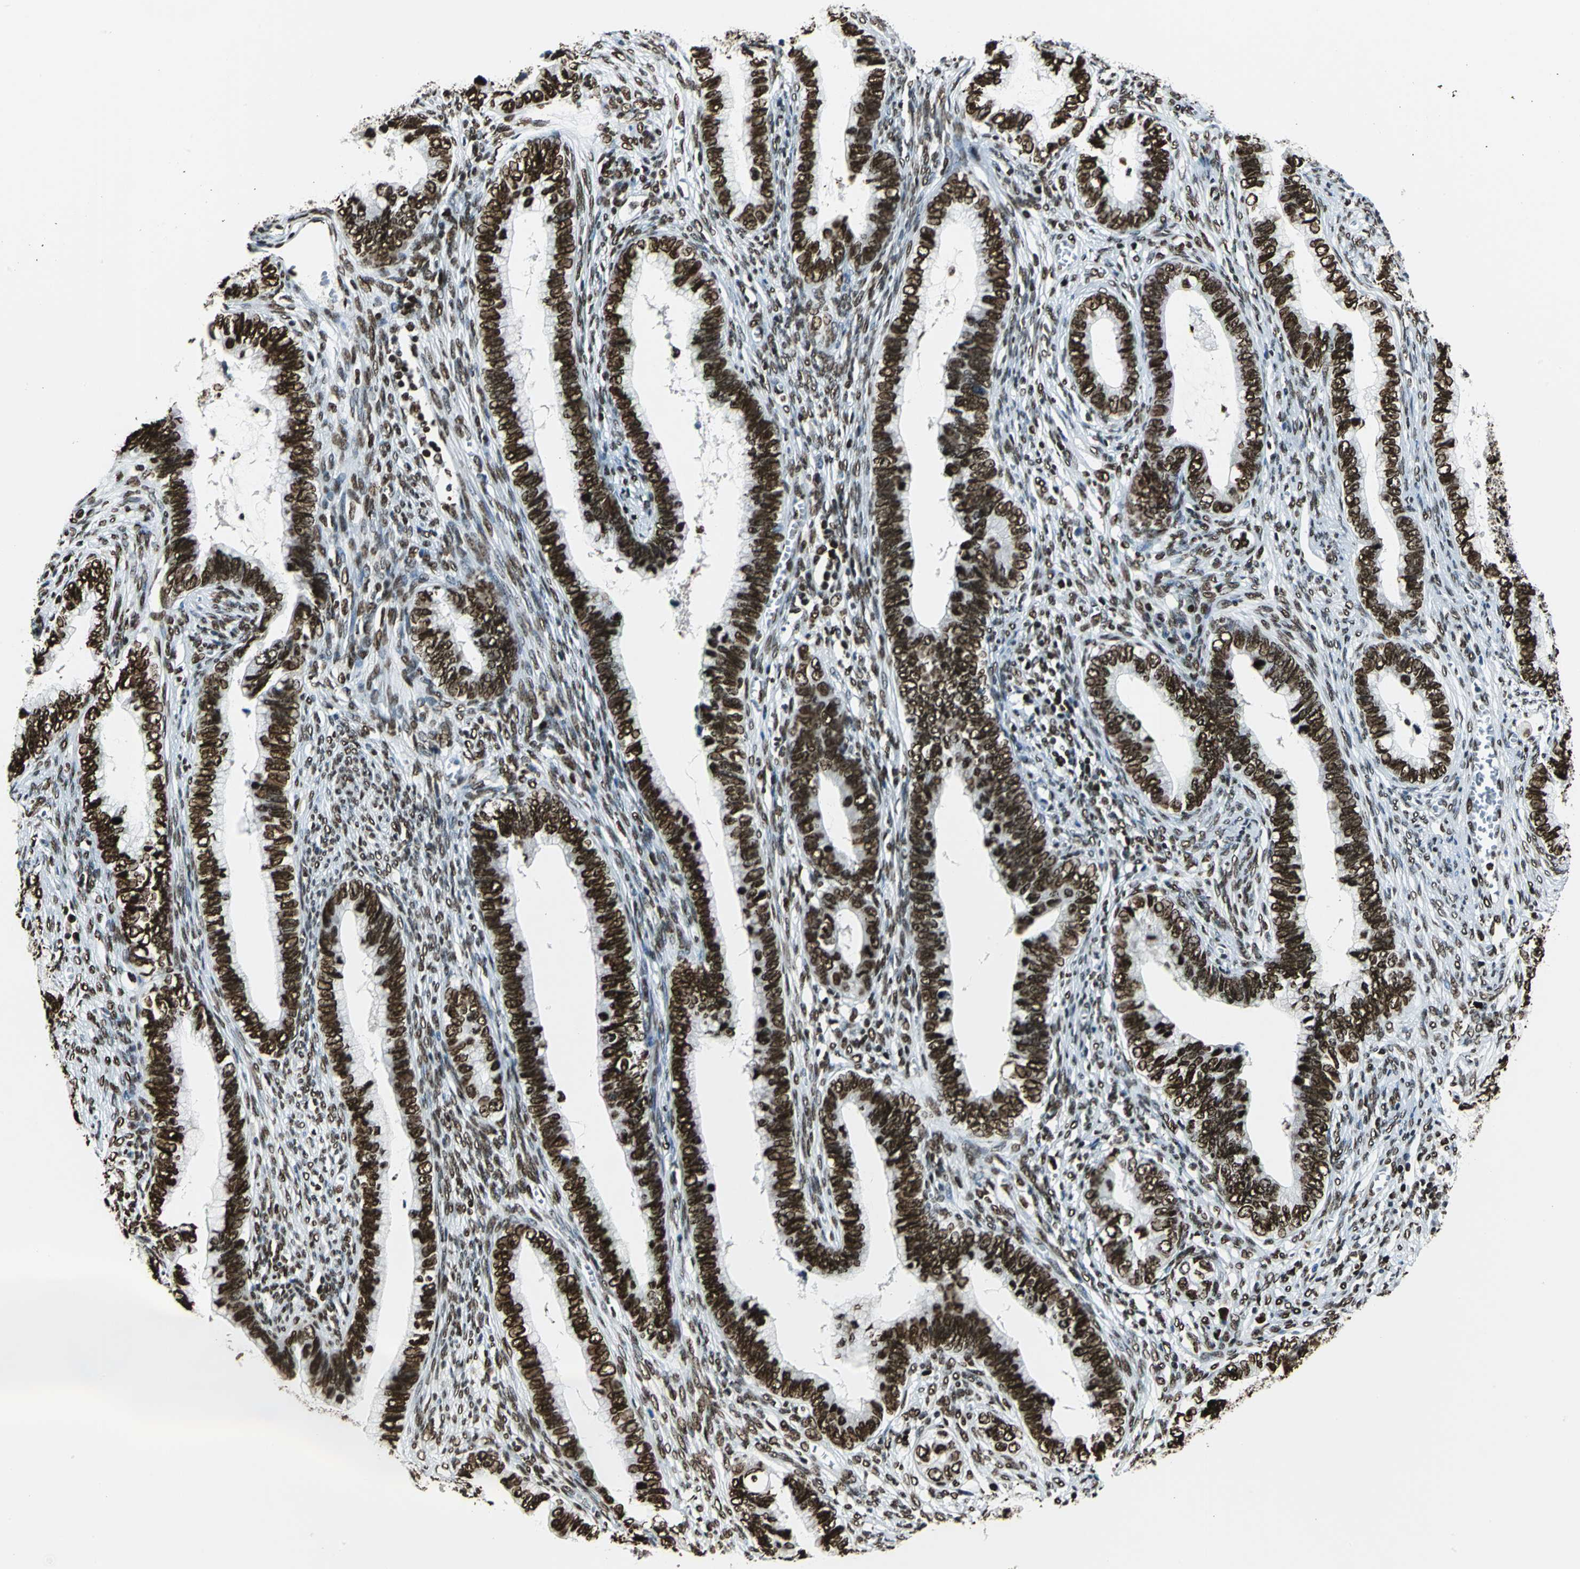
{"staining": {"intensity": "strong", "quantity": ">75%", "location": "nuclear"}, "tissue": "cervical cancer", "cell_type": "Tumor cells", "image_type": "cancer", "snomed": [{"axis": "morphology", "description": "Adenocarcinoma, NOS"}, {"axis": "topography", "description": "Cervix"}], "caption": "Strong nuclear protein staining is seen in about >75% of tumor cells in adenocarcinoma (cervical). Using DAB (3,3'-diaminobenzidine) (brown) and hematoxylin (blue) stains, captured at high magnification using brightfield microscopy.", "gene": "APEX1", "patient": {"sex": "female", "age": 44}}